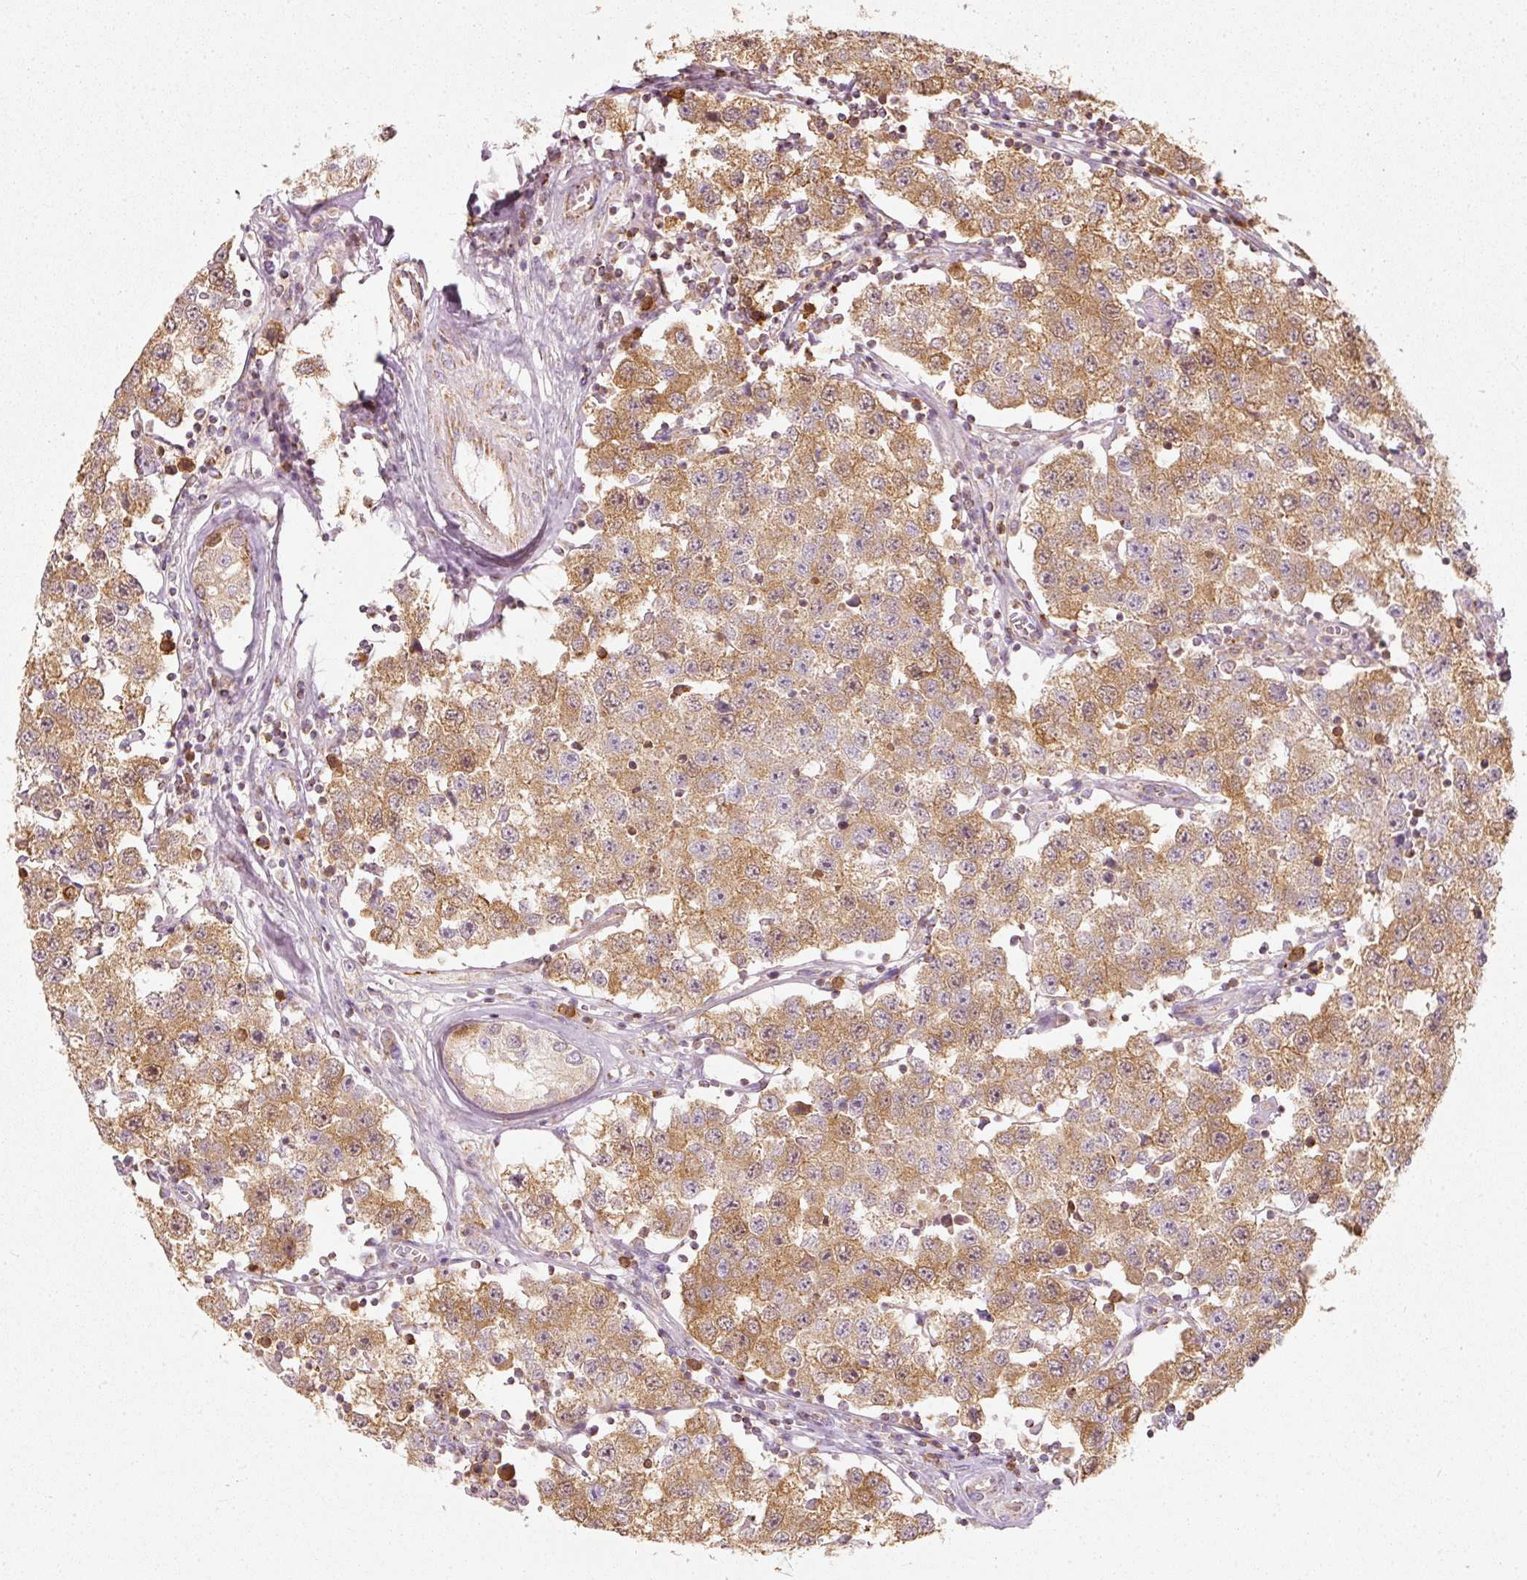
{"staining": {"intensity": "moderate", "quantity": ">75%", "location": "cytoplasmic/membranous,nuclear"}, "tissue": "testis cancer", "cell_type": "Tumor cells", "image_type": "cancer", "snomed": [{"axis": "morphology", "description": "Seminoma, NOS"}, {"axis": "topography", "description": "Testis"}], "caption": "IHC histopathology image of neoplastic tissue: testis seminoma stained using immunohistochemistry reveals medium levels of moderate protein expression localized specifically in the cytoplasmic/membranous and nuclear of tumor cells, appearing as a cytoplasmic/membranous and nuclear brown color.", "gene": "DUT", "patient": {"sex": "male", "age": 34}}